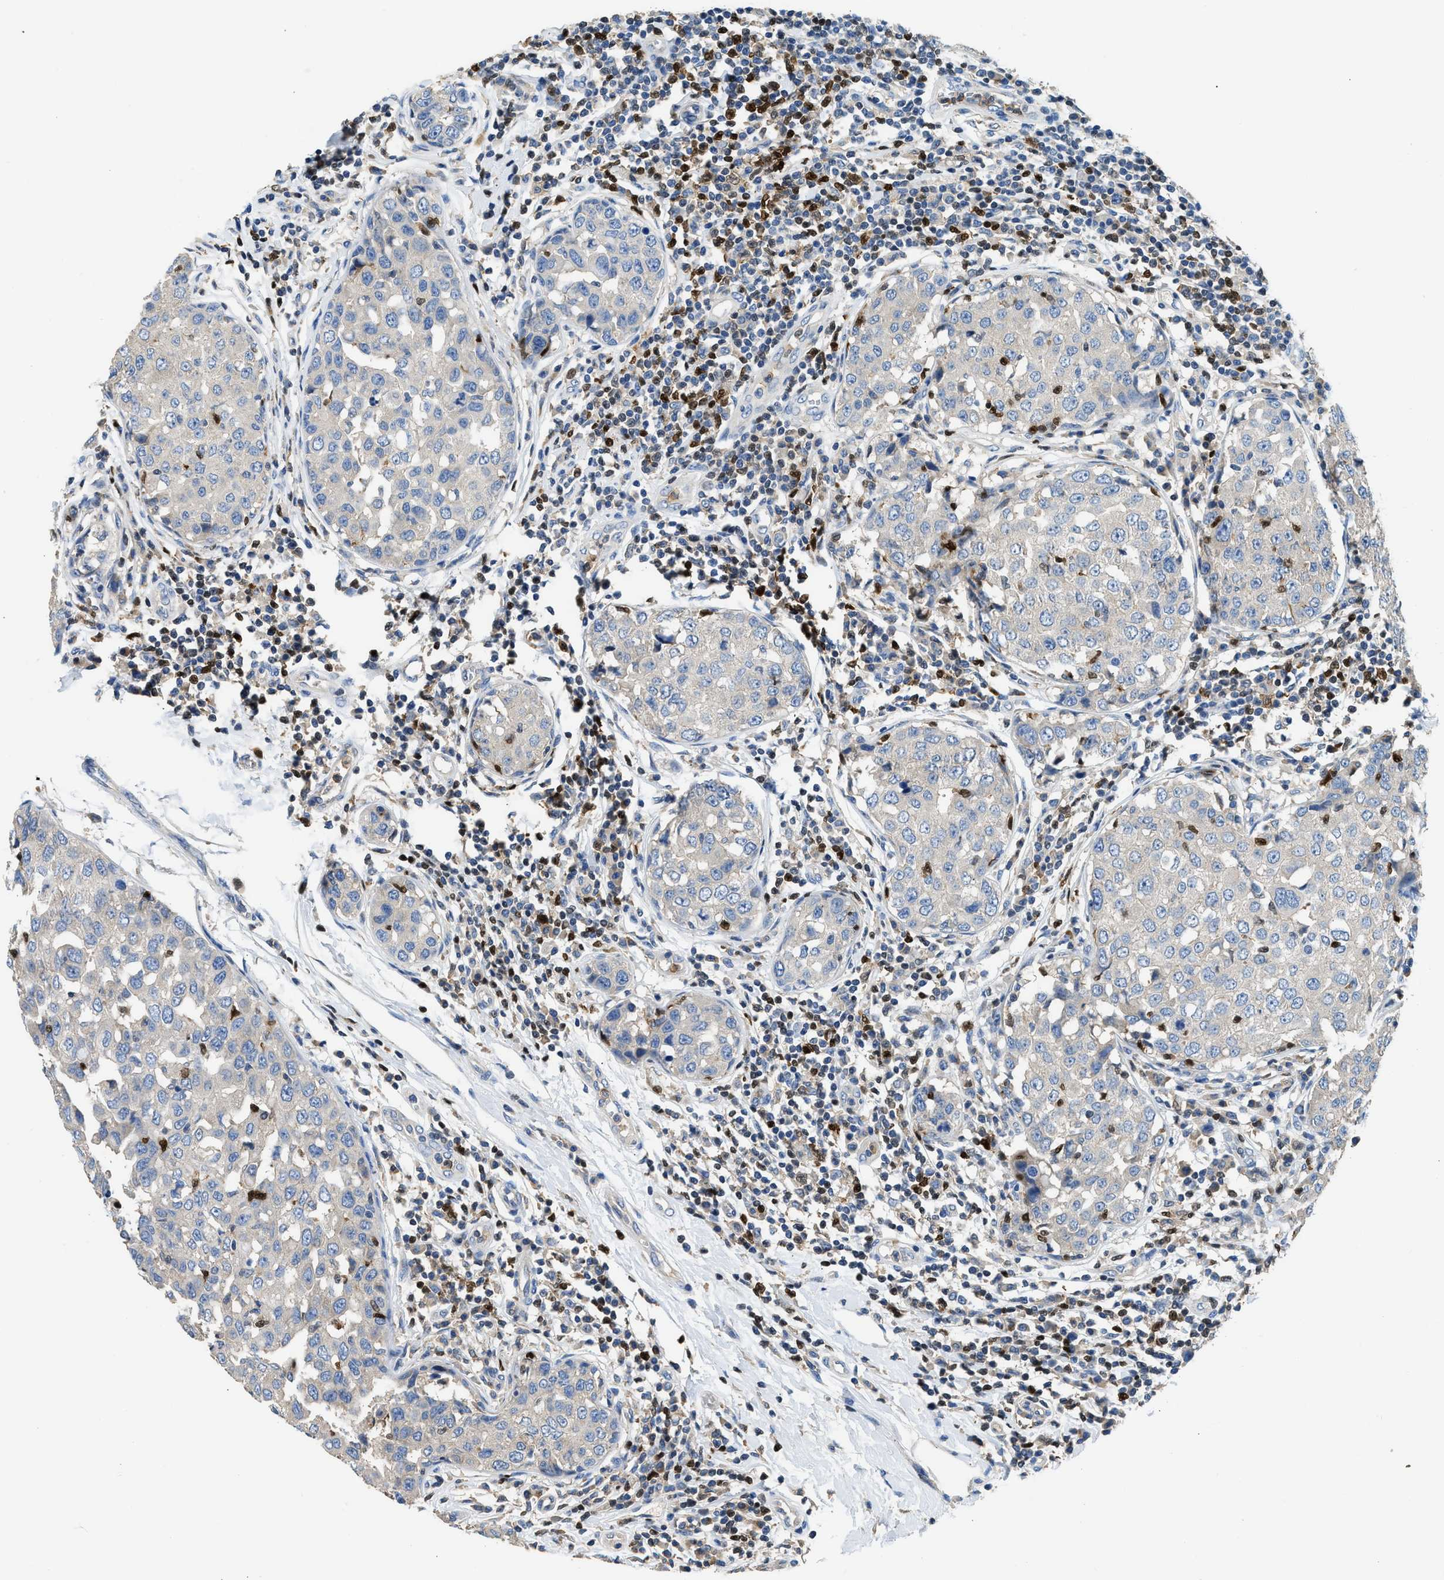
{"staining": {"intensity": "negative", "quantity": "none", "location": "none"}, "tissue": "breast cancer", "cell_type": "Tumor cells", "image_type": "cancer", "snomed": [{"axis": "morphology", "description": "Duct carcinoma"}, {"axis": "topography", "description": "Breast"}], "caption": "This is a micrograph of immunohistochemistry (IHC) staining of breast invasive ductal carcinoma, which shows no staining in tumor cells.", "gene": "TOX", "patient": {"sex": "female", "age": 27}}